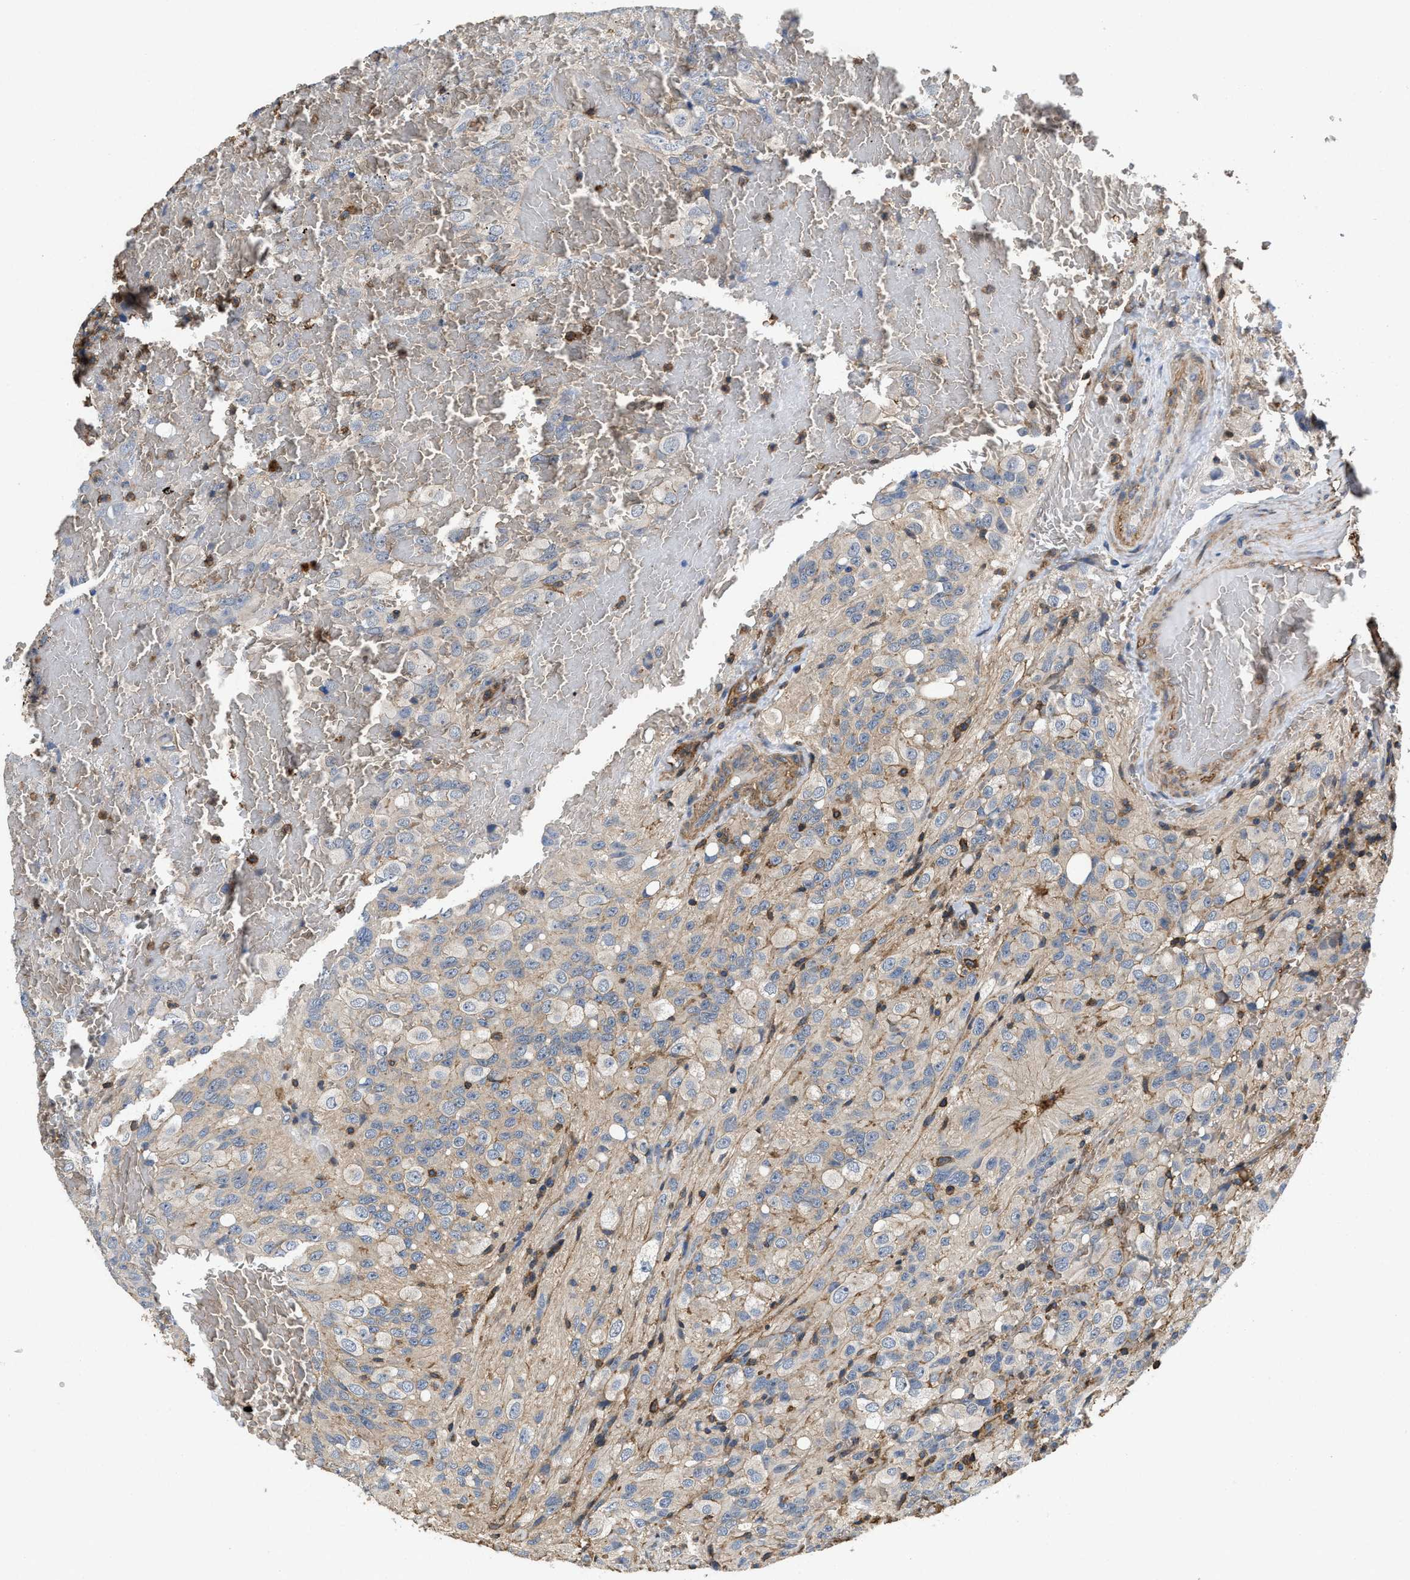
{"staining": {"intensity": "weak", "quantity": "25%-75%", "location": "cytoplasmic/membranous"}, "tissue": "glioma", "cell_type": "Tumor cells", "image_type": "cancer", "snomed": [{"axis": "morphology", "description": "Glioma, malignant, High grade"}, {"axis": "topography", "description": "Brain"}], "caption": "Human malignant high-grade glioma stained with a brown dye demonstrates weak cytoplasmic/membranous positive staining in approximately 25%-75% of tumor cells.", "gene": "LINGO2", "patient": {"sex": "male", "age": 32}}